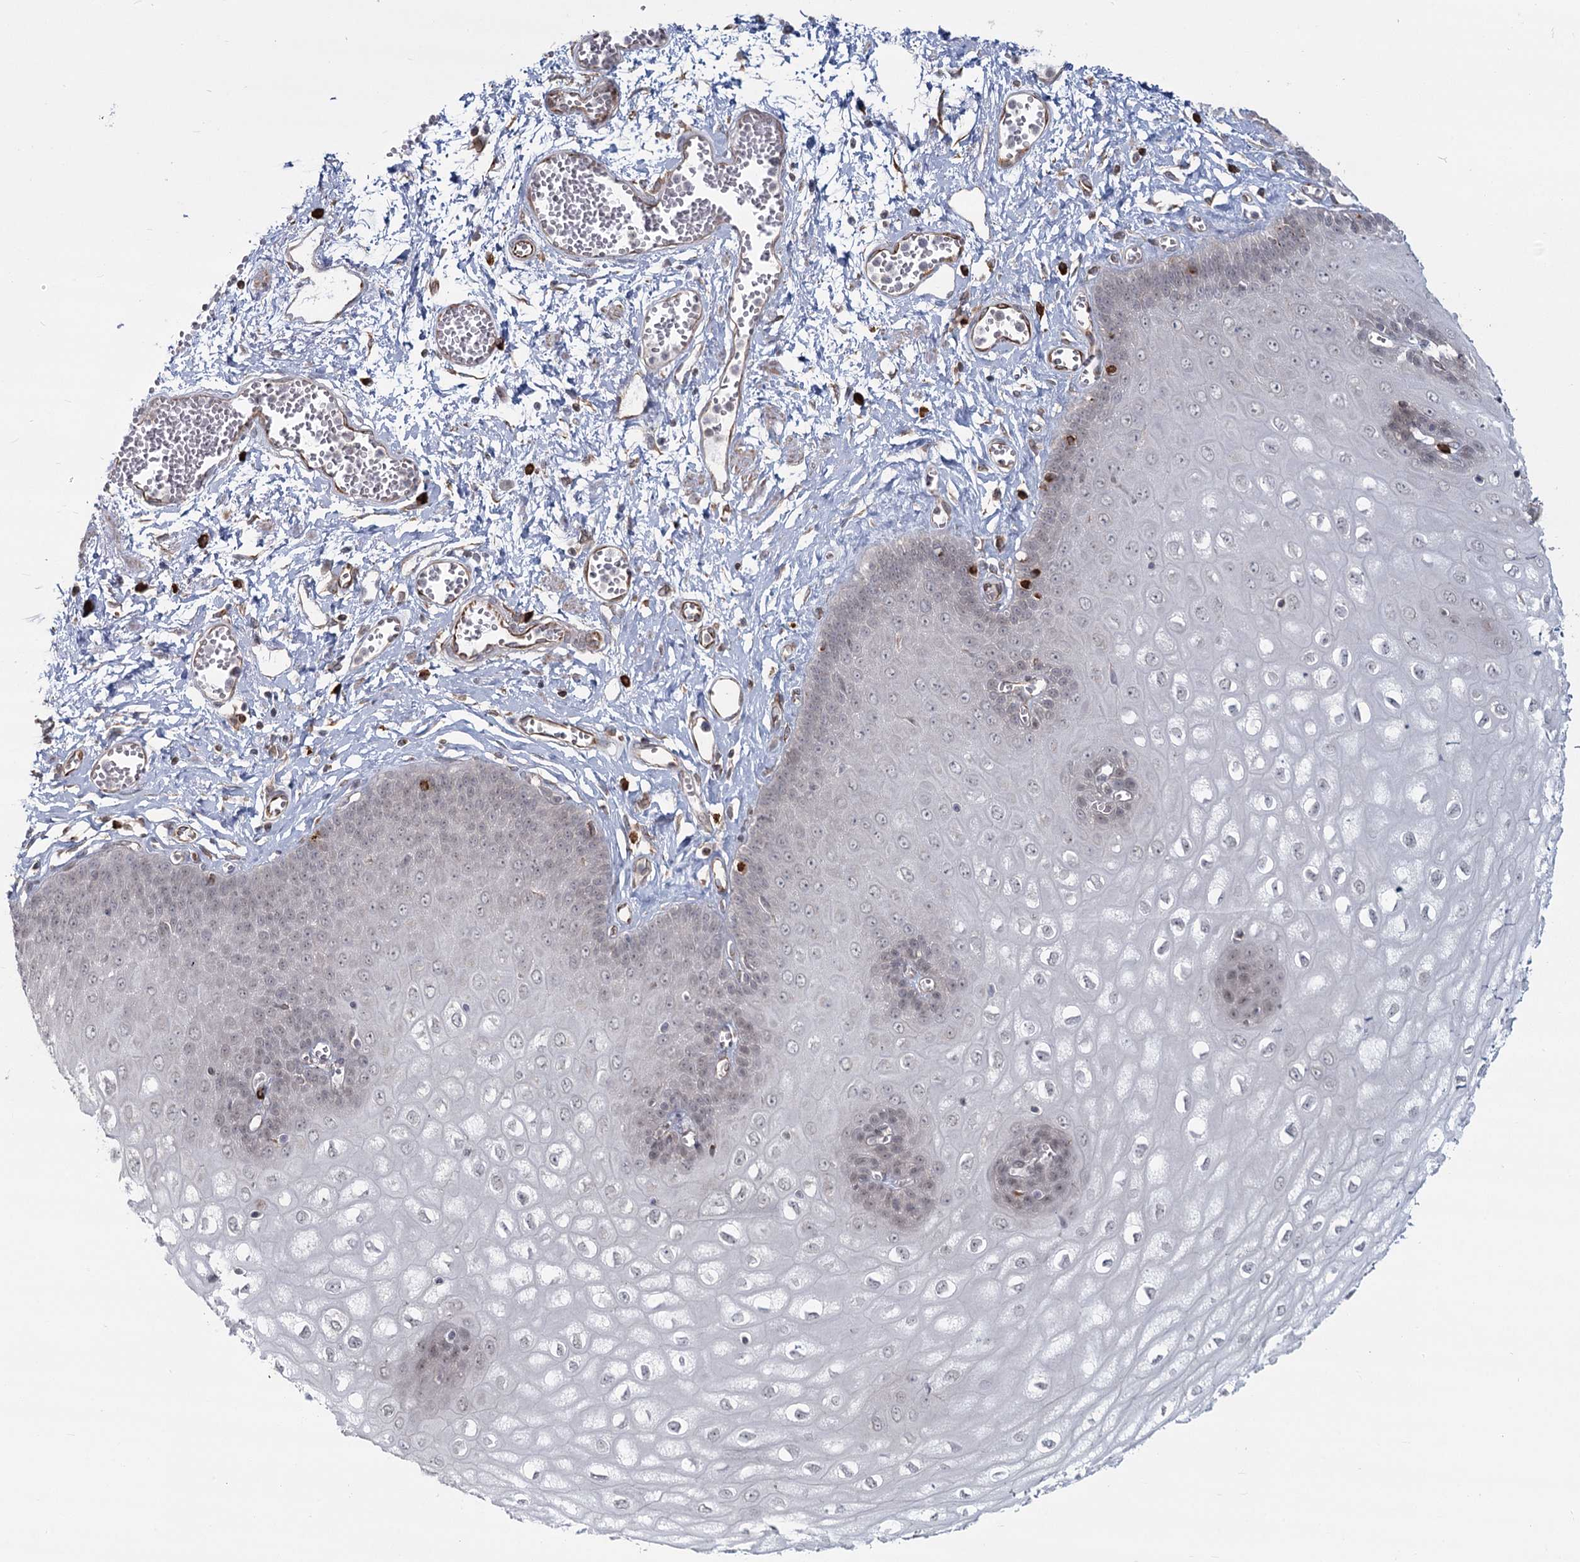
{"staining": {"intensity": "weak", "quantity": "<25%", "location": "nuclear"}, "tissue": "esophagus", "cell_type": "Squamous epithelial cells", "image_type": "normal", "snomed": [{"axis": "morphology", "description": "Normal tissue, NOS"}, {"axis": "topography", "description": "Esophagus"}], "caption": "The micrograph demonstrates no staining of squamous epithelial cells in benign esophagus.", "gene": "AP2M1", "patient": {"sex": "male", "age": 60}}